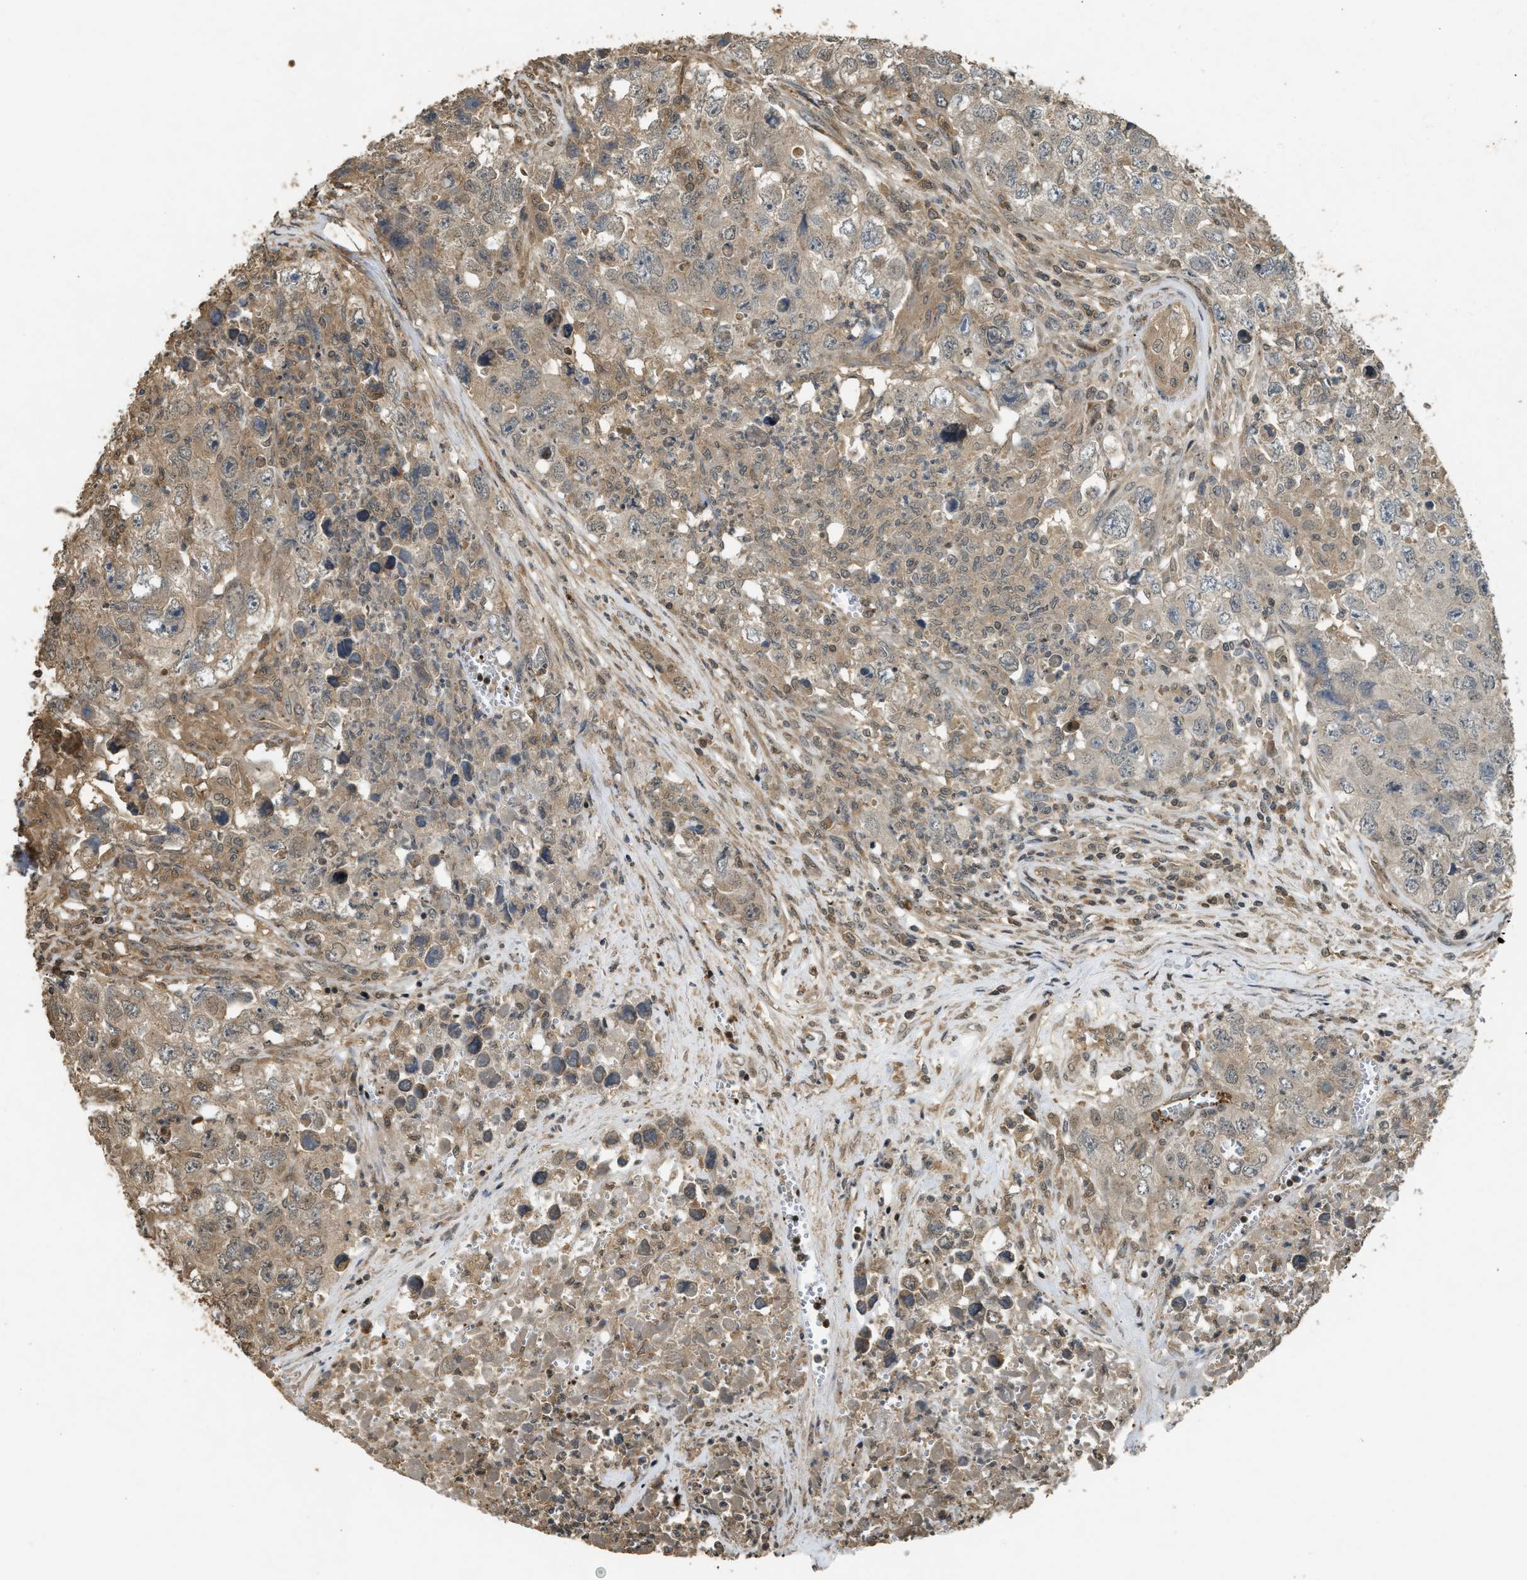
{"staining": {"intensity": "weak", "quantity": "<25%", "location": "cytoplasmic/membranous"}, "tissue": "testis cancer", "cell_type": "Tumor cells", "image_type": "cancer", "snomed": [{"axis": "morphology", "description": "Seminoma, NOS"}, {"axis": "morphology", "description": "Carcinoma, Embryonal, NOS"}, {"axis": "topography", "description": "Testis"}], "caption": "Testis cancer (seminoma) was stained to show a protein in brown. There is no significant staining in tumor cells. The staining is performed using DAB (3,3'-diaminobenzidine) brown chromogen with nuclei counter-stained in using hematoxylin.", "gene": "ARHGDIA", "patient": {"sex": "male", "age": 43}}